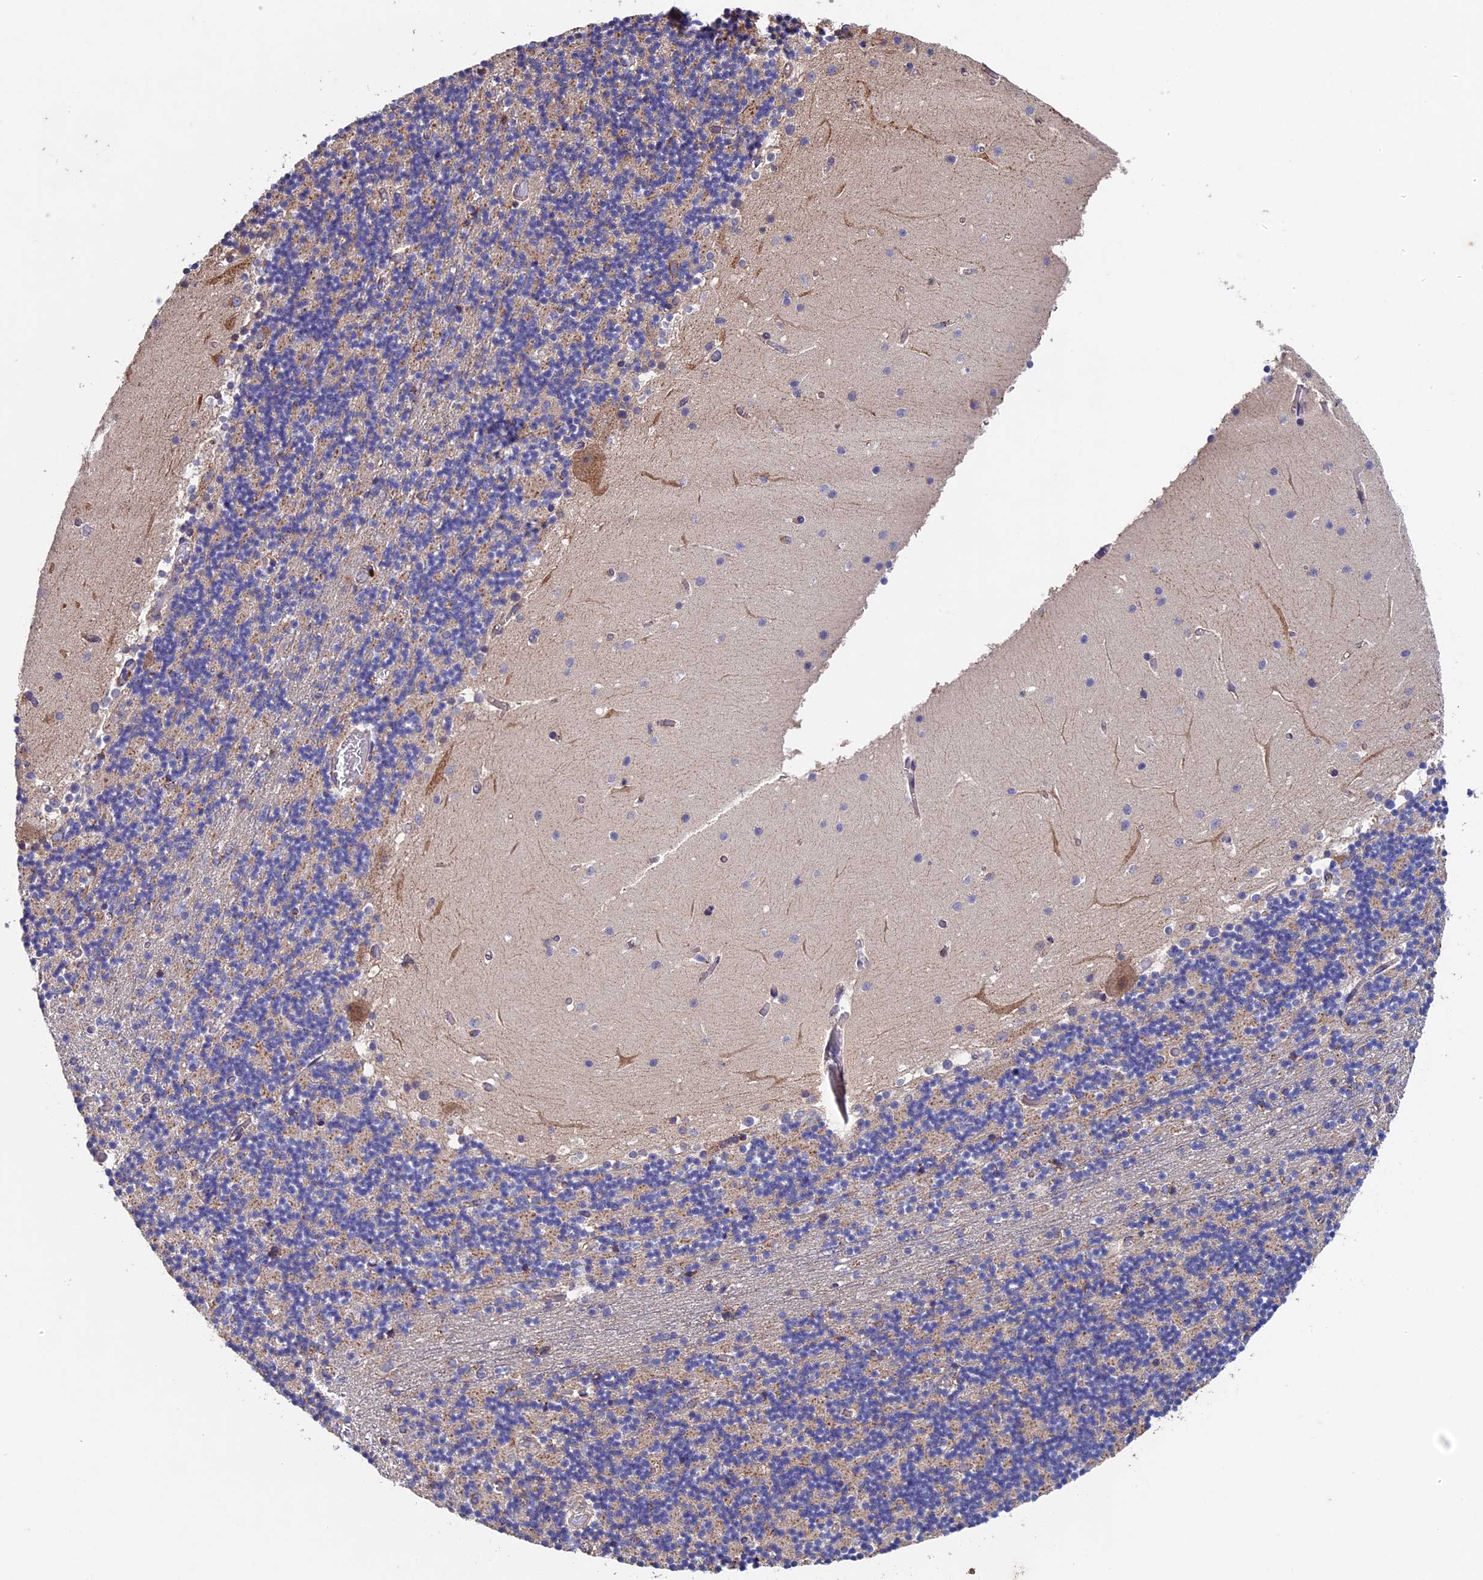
{"staining": {"intensity": "weak", "quantity": "25%-75%", "location": "cytoplasmic/membranous"}, "tissue": "cerebellum", "cell_type": "Cells in granular layer", "image_type": "normal", "snomed": [{"axis": "morphology", "description": "Normal tissue, NOS"}, {"axis": "topography", "description": "Cerebellum"}], "caption": "Protein staining by IHC reveals weak cytoplasmic/membranous staining in about 25%-75% of cells in granular layer in unremarkable cerebellum. (Brightfield microscopy of DAB IHC at high magnification).", "gene": "RNF17", "patient": {"sex": "female", "age": 28}}